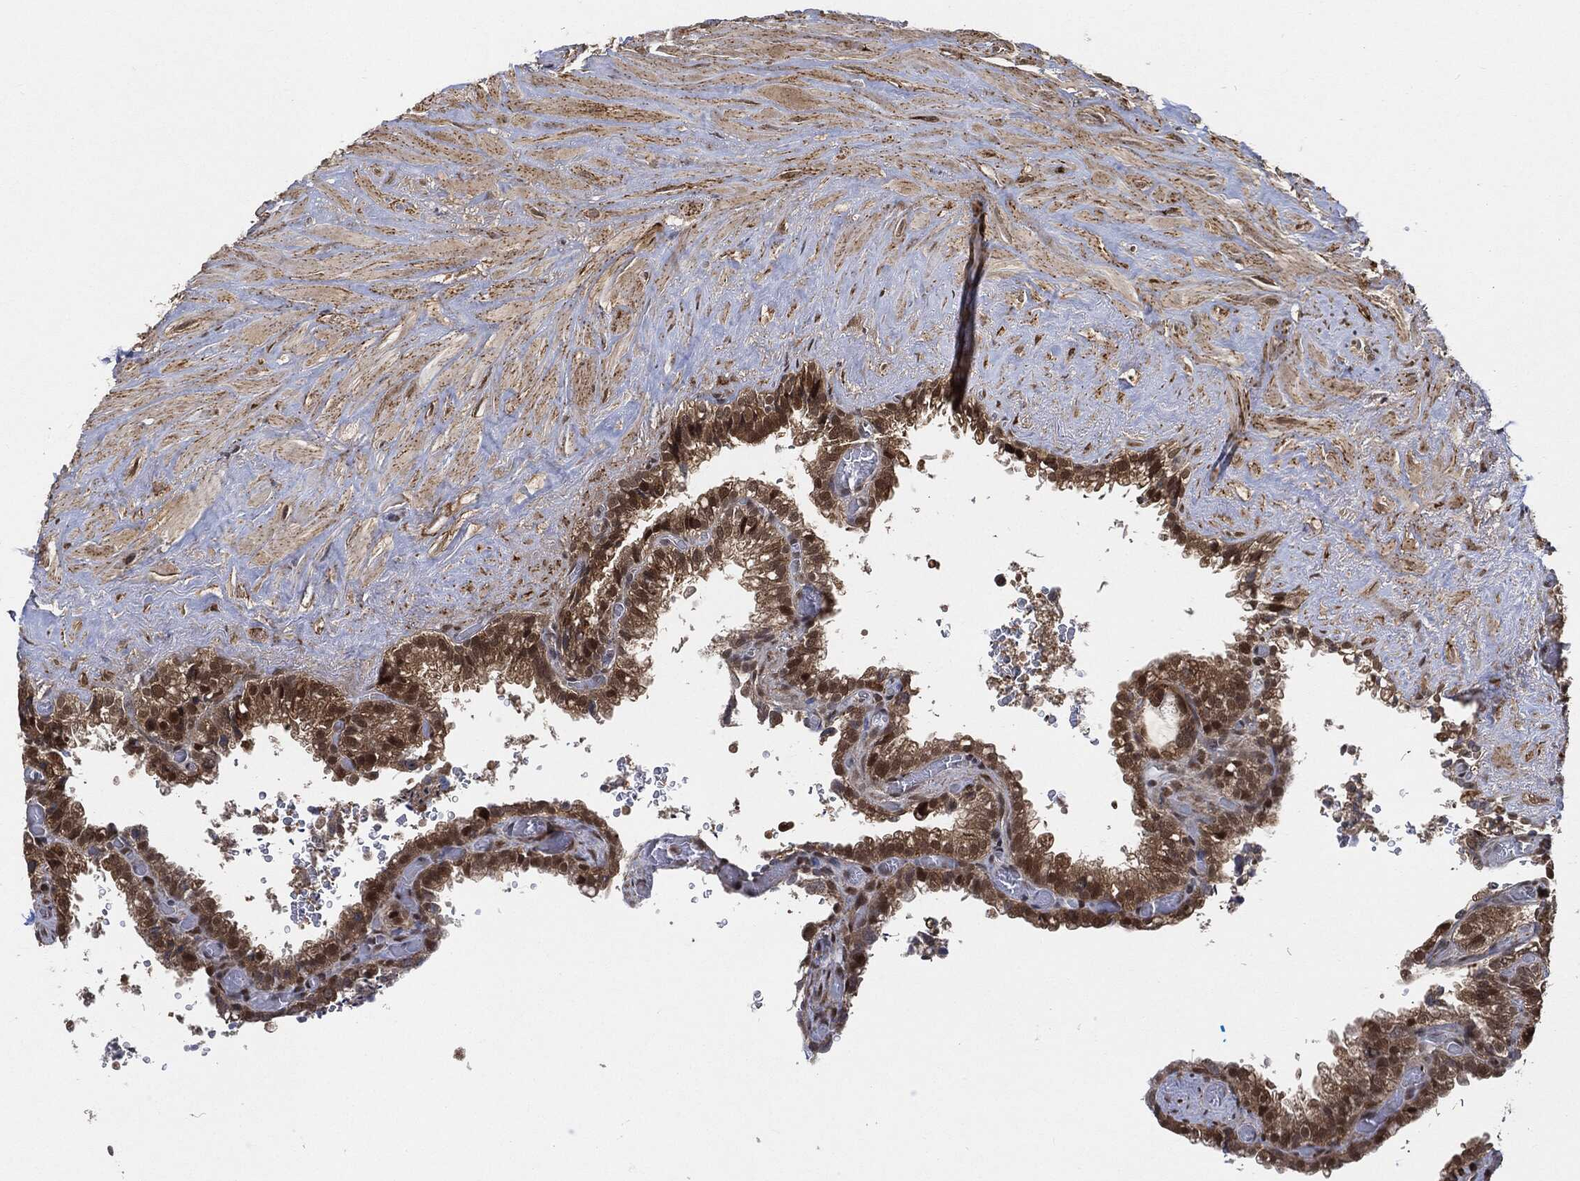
{"staining": {"intensity": "moderate", "quantity": ">75%", "location": "cytoplasmic/membranous"}, "tissue": "seminal vesicle", "cell_type": "Glandular cells", "image_type": "normal", "snomed": [{"axis": "morphology", "description": "Normal tissue, NOS"}, {"axis": "topography", "description": "Seminal veicle"}], "caption": "Human seminal vesicle stained for a protein (brown) reveals moderate cytoplasmic/membranous positive expression in about >75% of glandular cells.", "gene": "CUTA", "patient": {"sex": "male", "age": 67}}